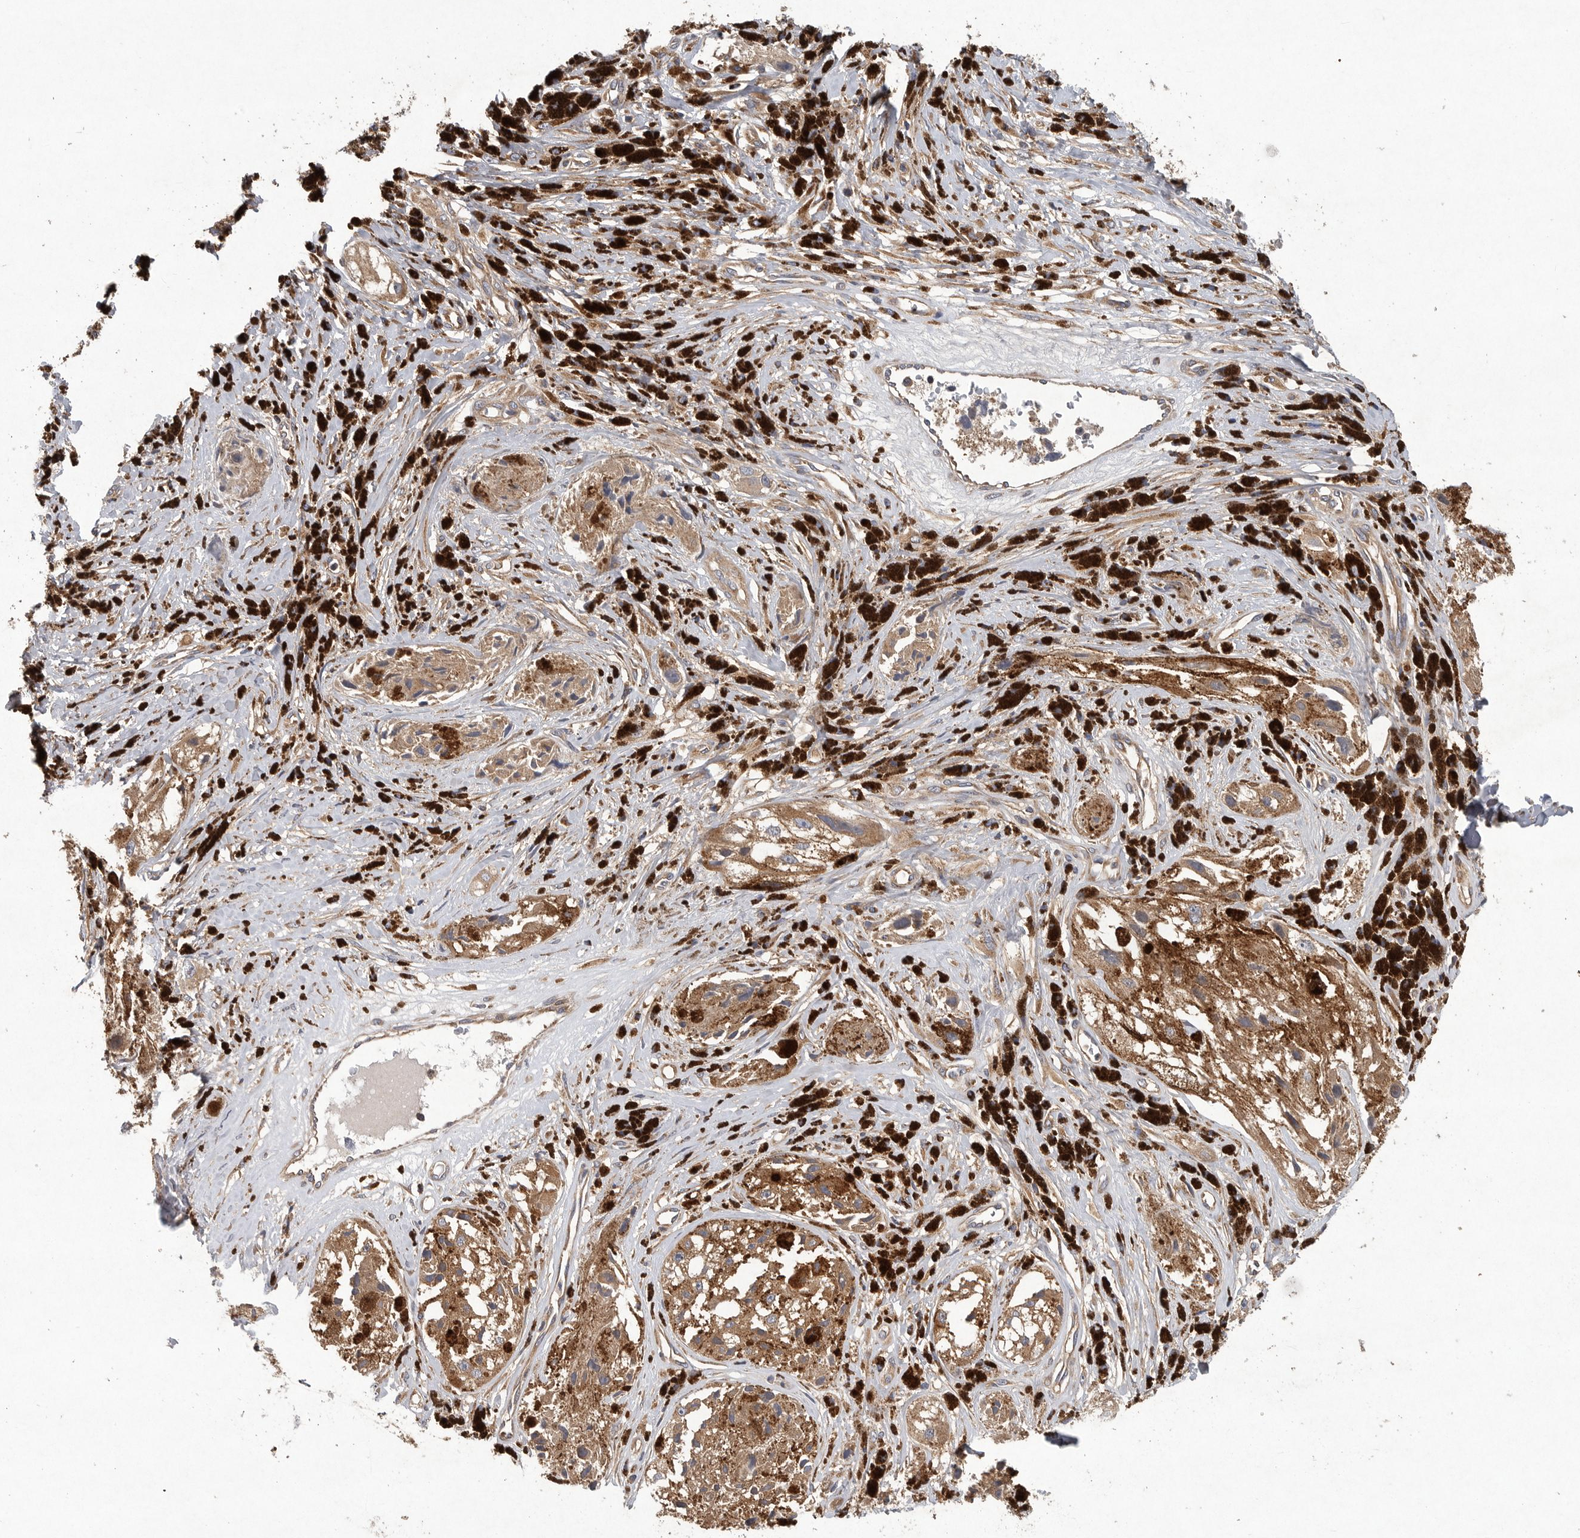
{"staining": {"intensity": "moderate", "quantity": ">75%", "location": "cytoplasmic/membranous"}, "tissue": "melanoma", "cell_type": "Tumor cells", "image_type": "cancer", "snomed": [{"axis": "morphology", "description": "Malignant melanoma, NOS"}, {"axis": "topography", "description": "Skin"}], "caption": "This is an image of immunohistochemistry staining of malignant melanoma, which shows moderate positivity in the cytoplasmic/membranous of tumor cells.", "gene": "OXR1", "patient": {"sex": "male", "age": 88}}